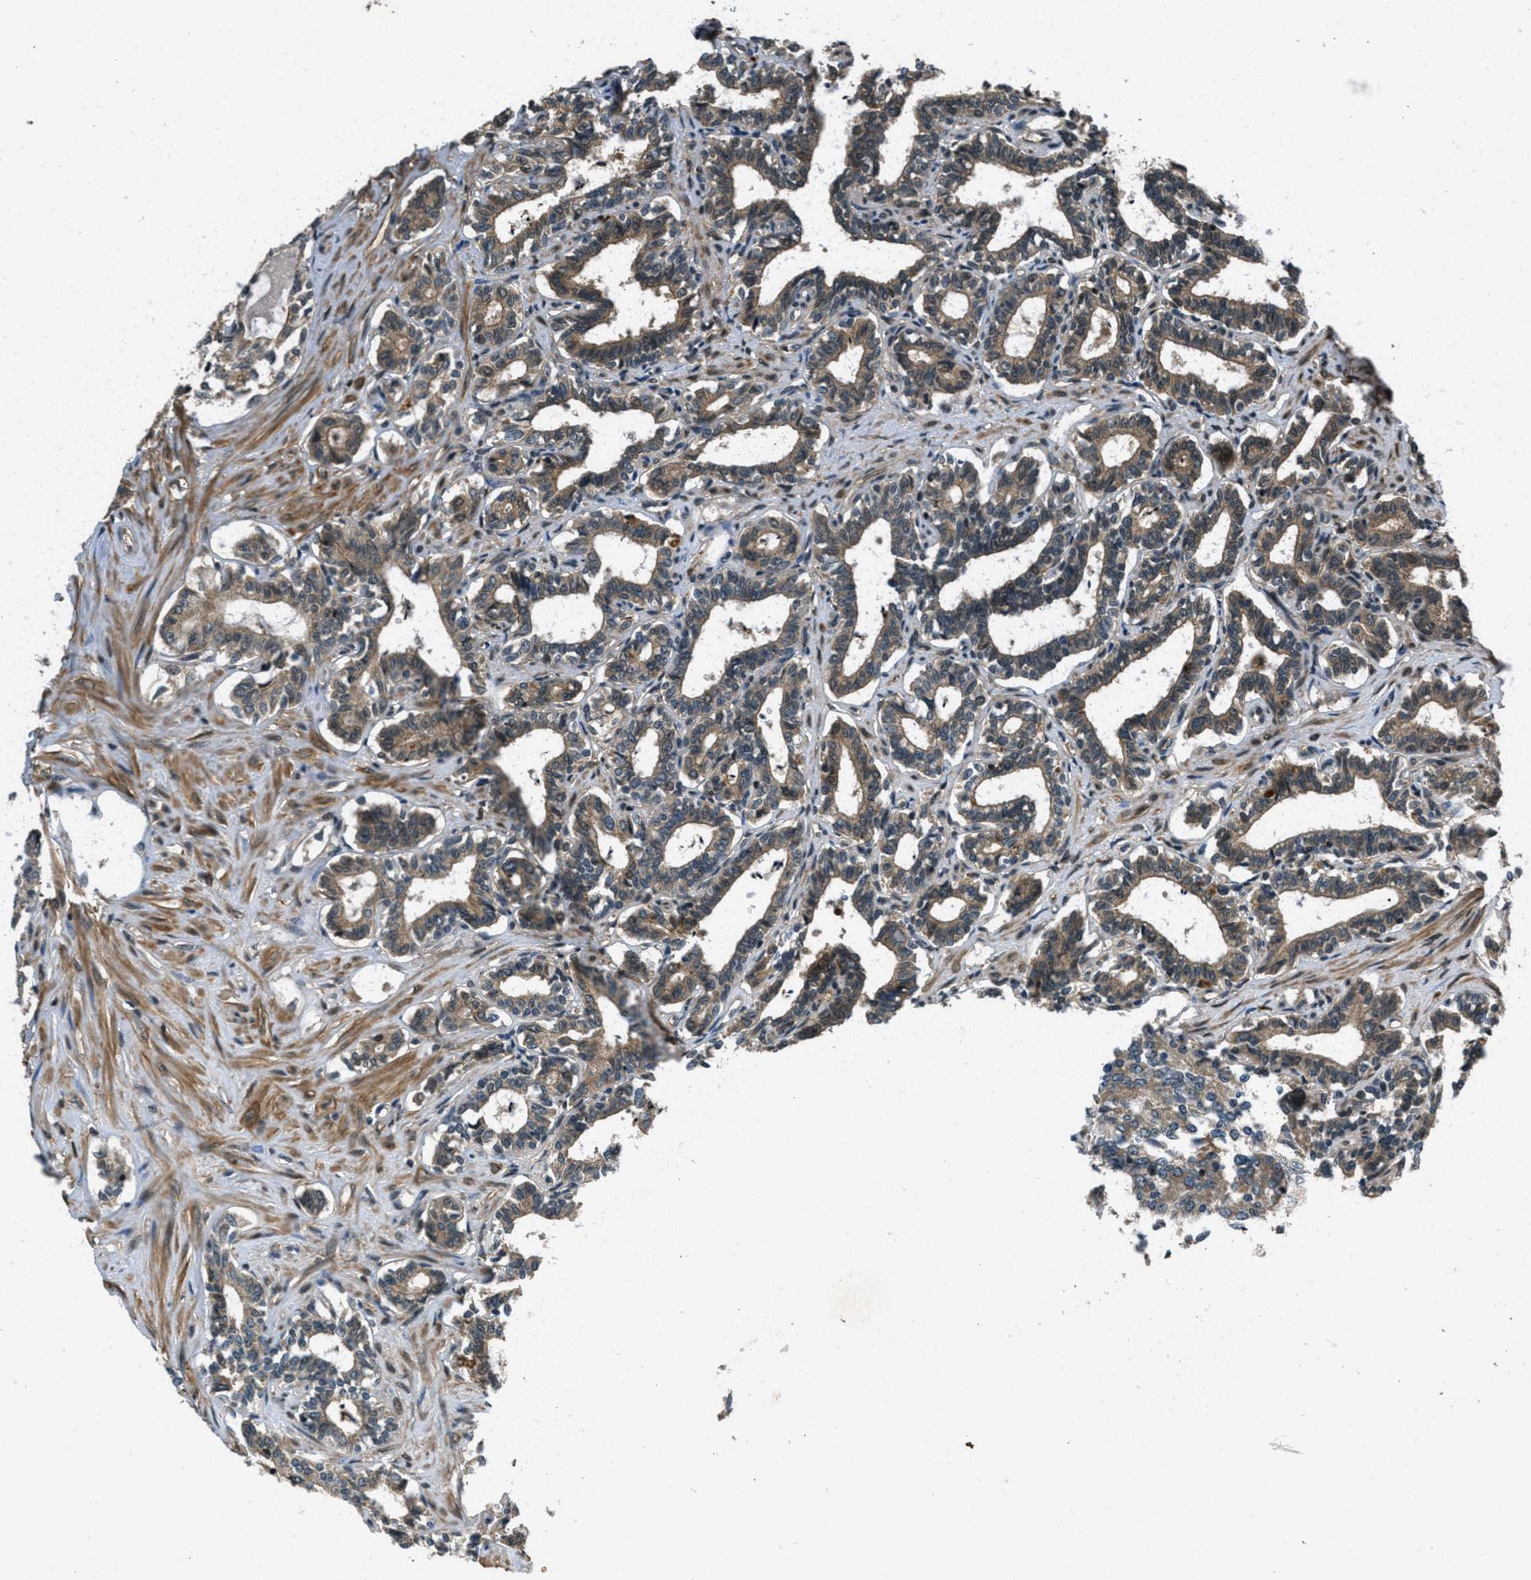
{"staining": {"intensity": "moderate", "quantity": ">75%", "location": "cytoplasmic/membranous"}, "tissue": "seminal vesicle", "cell_type": "Glandular cells", "image_type": "normal", "snomed": [{"axis": "morphology", "description": "Normal tissue, NOS"}, {"axis": "morphology", "description": "Adenocarcinoma, High grade"}, {"axis": "topography", "description": "Prostate"}, {"axis": "topography", "description": "Seminal veicle"}], "caption": "A photomicrograph of seminal vesicle stained for a protein demonstrates moderate cytoplasmic/membranous brown staining in glandular cells. Using DAB (3,3'-diaminobenzidine) (brown) and hematoxylin (blue) stains, captured at high magnification using brightfield microscopy.", "gene": "EPSTI1", "patient": {"sex": "male", "age": 55}}